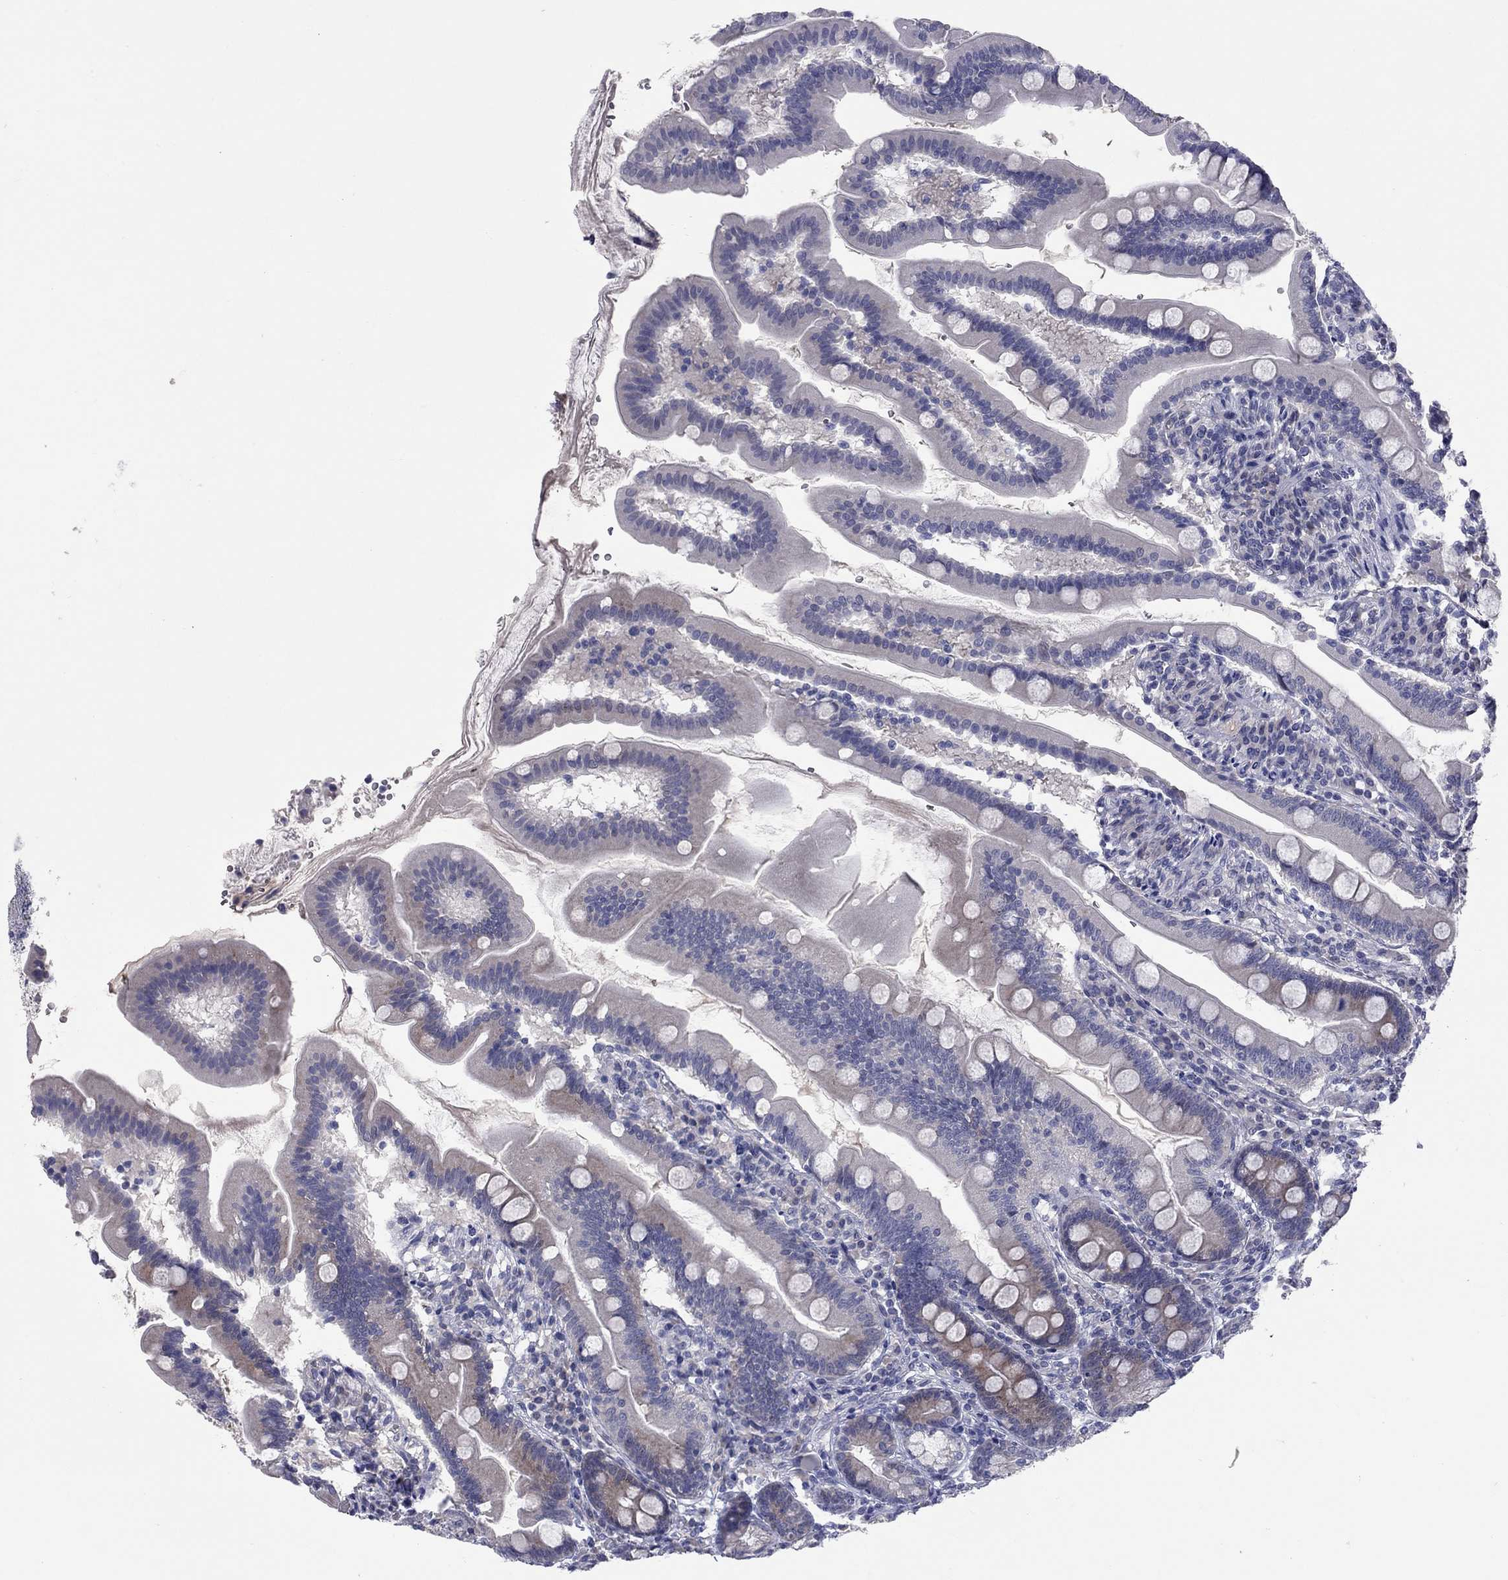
{"staining": {"intensity": "moderate", "quantity": "<25%", "location": "cytoplasmic/membranous"}, "tissue": "duodenum", "cell_type": "Glandular cells", "image_type": "normal", "snomed": [{"axis": "morphology", "description": "Normal tissue, NOS"}, {"axis": "topography", "description": "Duodenum"}], "caption": "Duodenum stained with immunohistochemistry displays moderate cytoplasmic/membranous staining in approximately <25% of glandular cells. (Brightfield microscopy of DAB IHC at high magnification).", "gene": "UNC119B", "patient": {"sex": "female", "age": 67}}